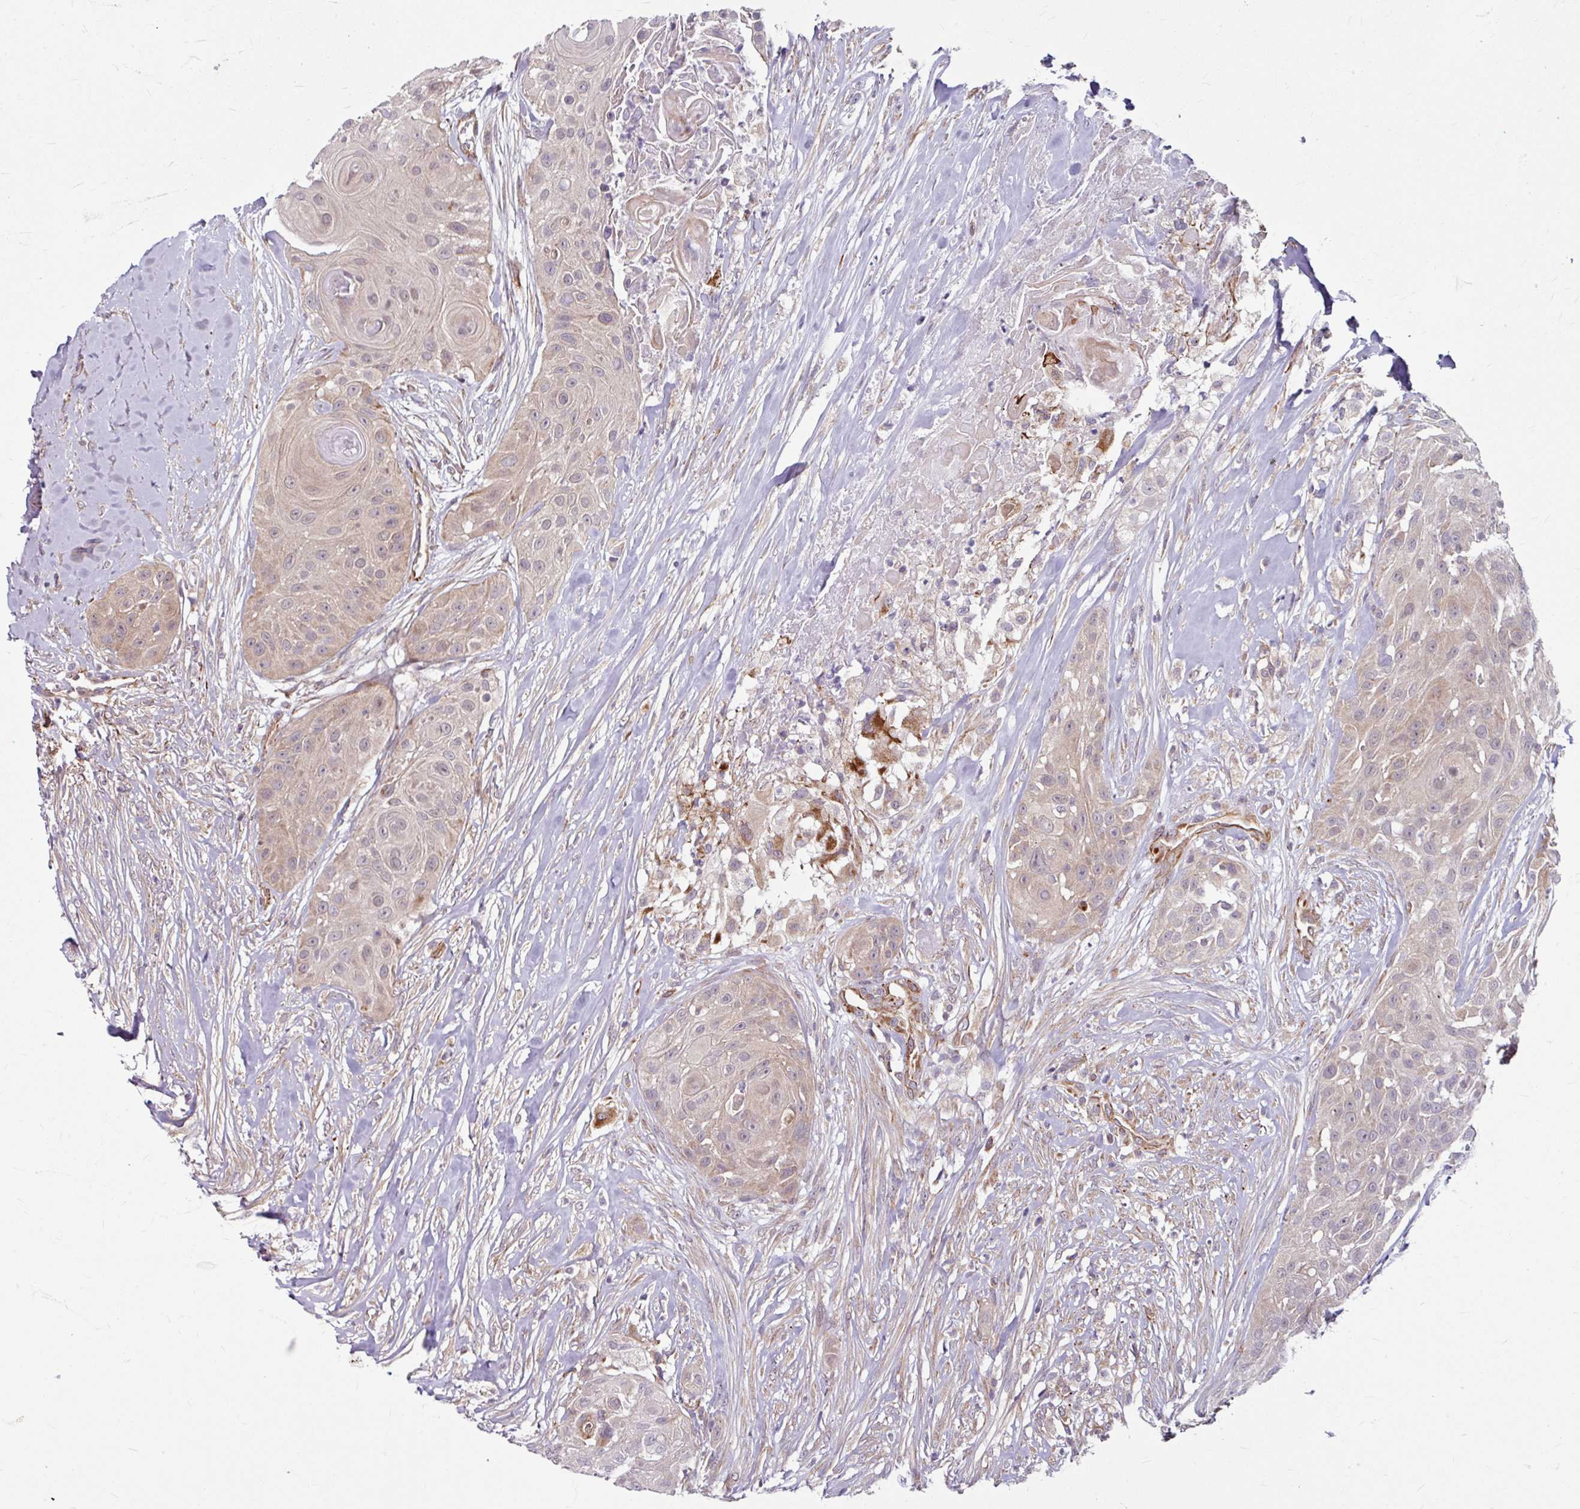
{"staining": {"intensity": "weak", "quantity": "25%-75%", "location": "cytoplasmic/membranous"}, "tissue": "head and neck cancer", "cell_type": "Tumor cells", "image_type": "cancer", "snomed": [{"axis": "morphology", "description": "Squamous cell carcinoma, NOS"}, {"axis": "topography", "description": "Head-Neck"}], "caption": "IHC staining of head and neck cancer, which exhibits low levels of weak cytoplasmic/membranous staining in approximately 25%-75% of tumor cells indicating weak cytoplasmic/membranous protein expression. The staining was performed using DAB (brown) for protein detection and nuclei were counterstained in hematoxylin (blue).", "gene": "DAAM2", "patient": {"sex": "male", "age": 83}}